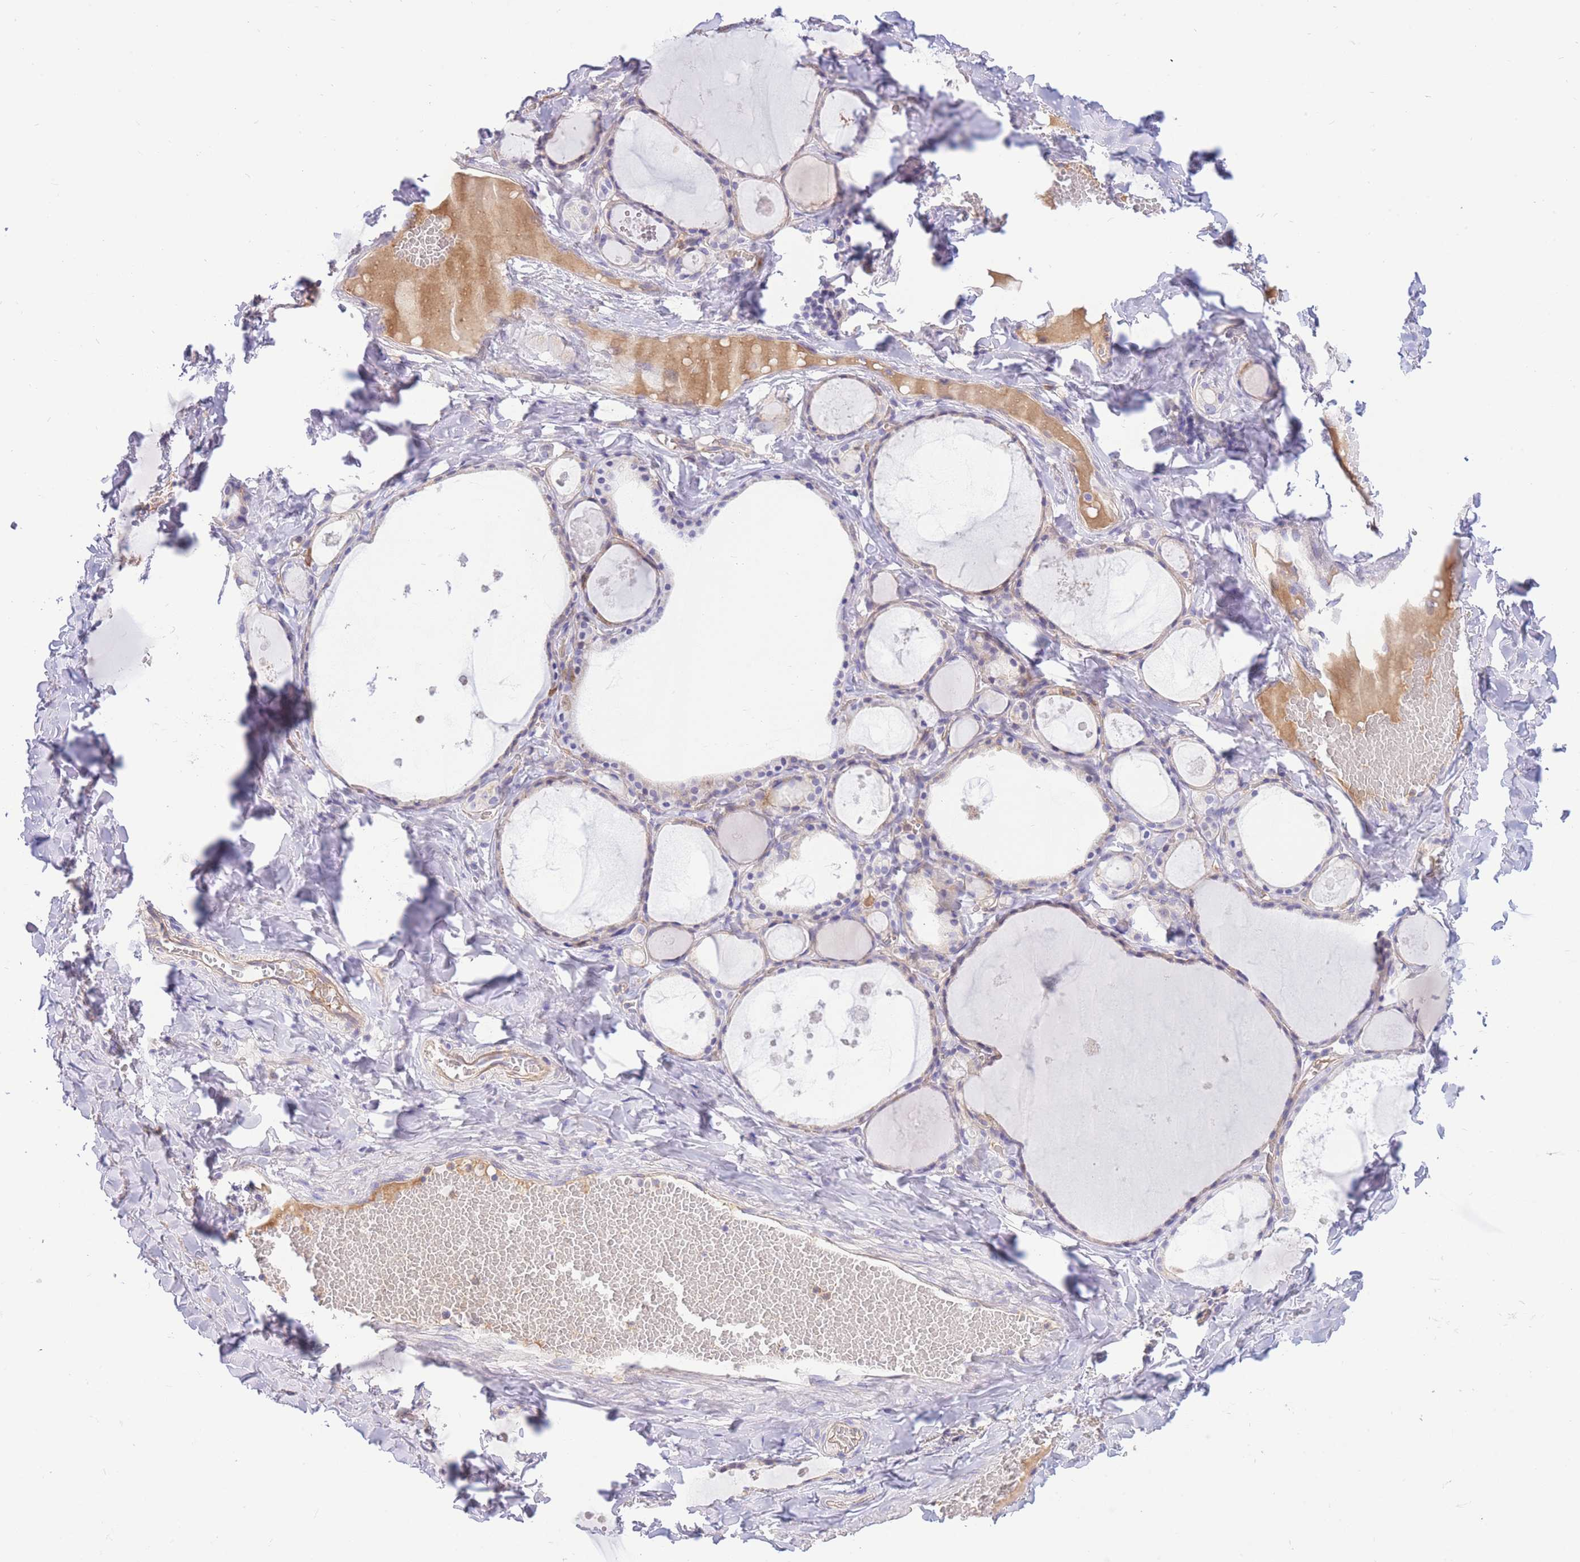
{"staining": {"intensity": "weak", "quantity": "<25%", "location": "cytoplasmic/membranous"}, "tissue": "thyroid gland", "cell_type": "Glandular cells", "image_type": "normal", "snomed": [{"axis": "morphology", "description": "Normal tissue, NOS"}, {"axis": "topography", "description": "Thyroid gland"}], "caption": "Protein analysis of benign thyroid gland reveals no significant positivity in glandular cells.", "gene": "SULT1A1", "patient": {"sex": "male", "age": 56}}